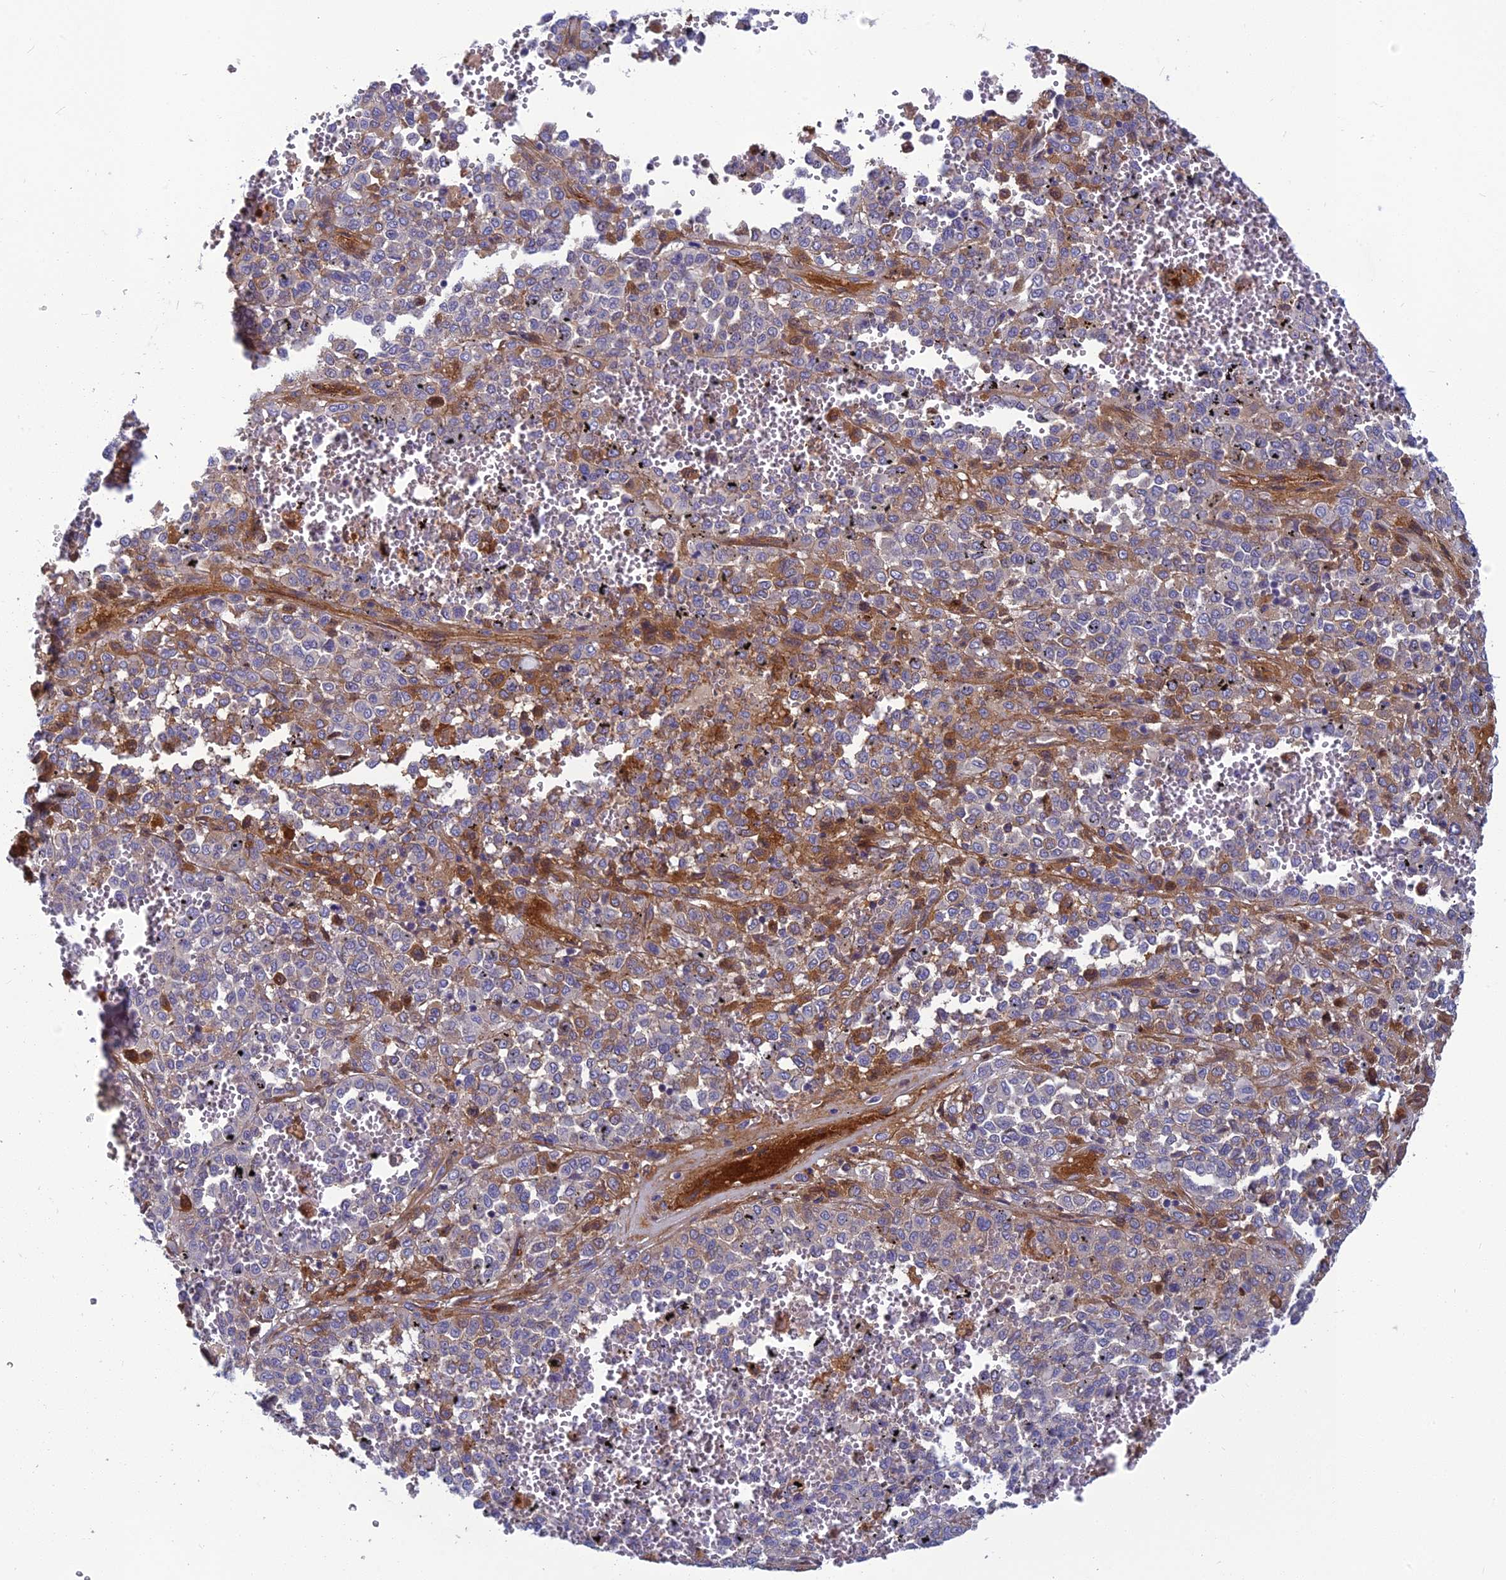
{"staining": {"intensity": "moderate", "quantity": "<25%", "location": "cytoplasmic/membranous"}, "tissue": "melanoma", "cell_type": "Tumor cells", "image_type": "cancer", "snomed": [{"axis": "morphology", "description": "Malignant melanoma, Metastatic site"}, {"axis": "topography", "description": "Pancreas"}], "caption": "Malignant melanoma (metastatic site) was stained to show a protein in brown. There is low levels of moderate cytoplasmic/membranous expression in about <25% of tumor cells.", "gene": "CLEC11A", "patient": {"sex": "female", "age": 30}}